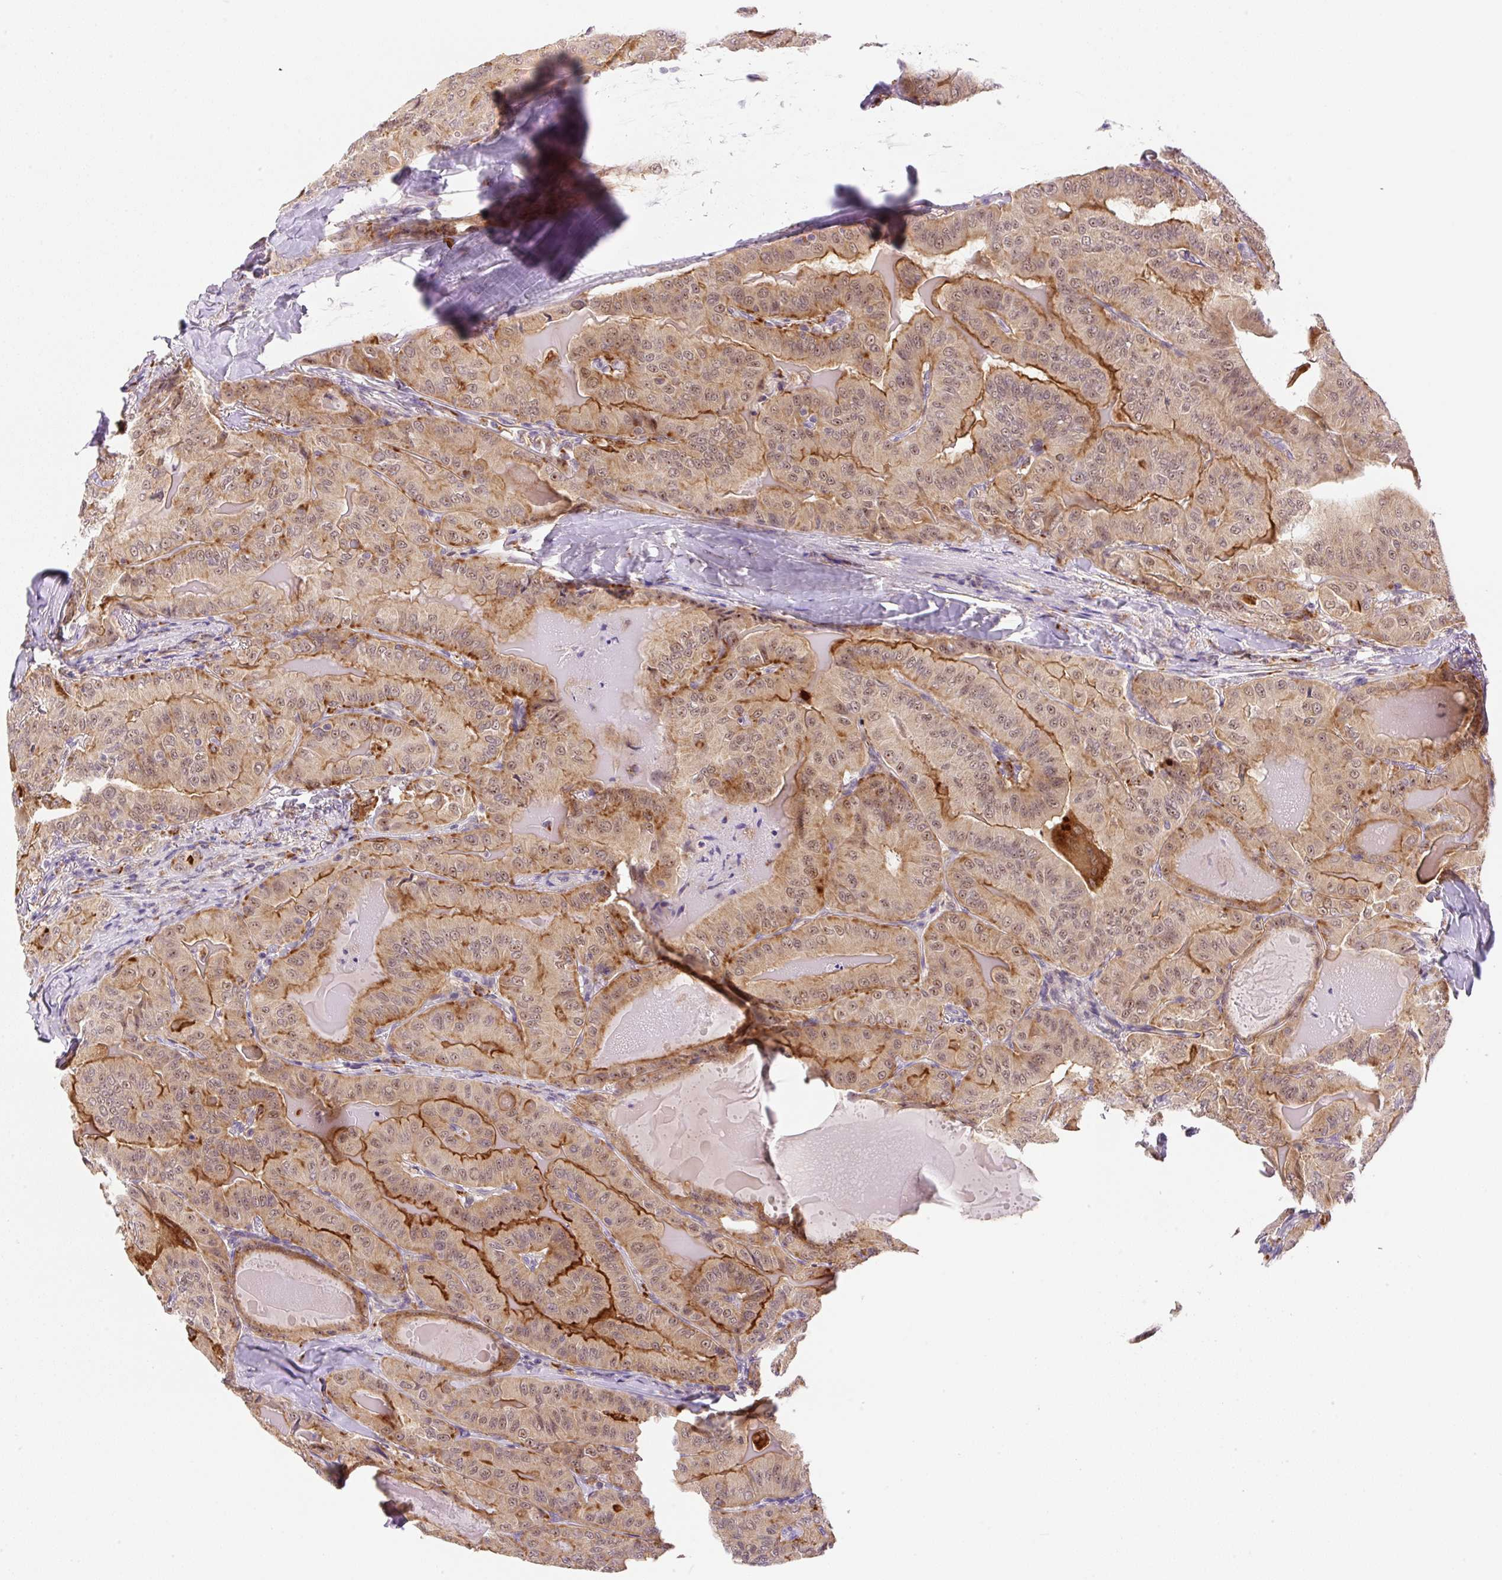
{"staining": {"intensity": "moderate", "quantity": ">75%", "location": "cytoplasmic/membranous,nuclear"}, "tissue": "thyroid cancer", "cell_type": "Tumor cells", "image_type": "cancer", "snomed": [{"axis": "morphology", "description": "Papillary adenocarcinoma, NOS"}, {"axis": "topography", "description": "Thyroid gland"}], "caption": "Thyroid cancer stained with DAB (3,3'-diaminobenzidine) immunohistochemistry (IHC) displays medium levels of moderate cytoplasmic/membranous and nuclear positivity in about >75% of tumor cells.", "gene": "CEBPZOS", "patient": {"sex": "female", "age": 68}}